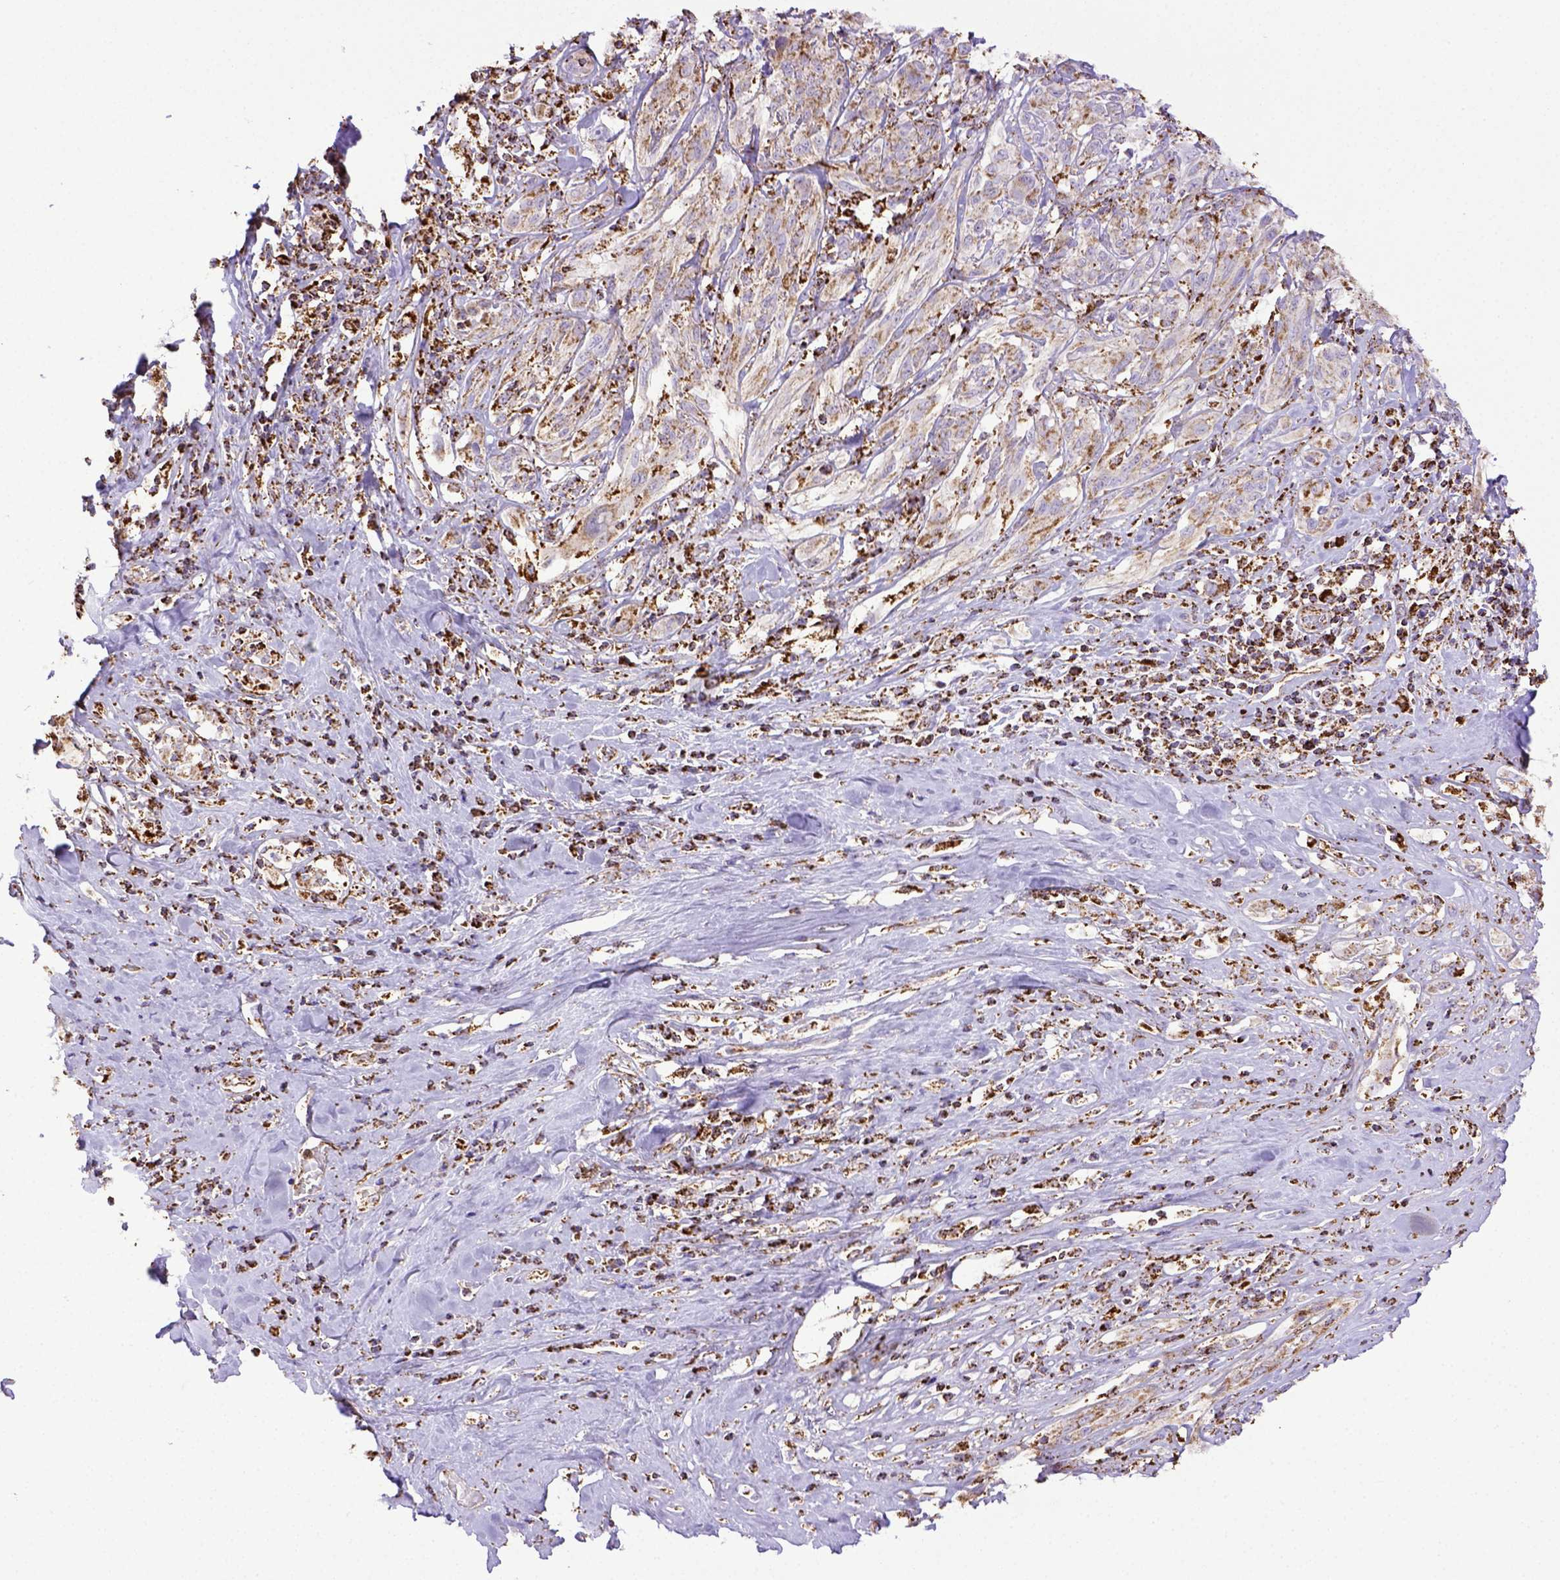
{"staining": {"intensity": "weak", "quantity": "25%-75%", "location": "cytoplasmic/membranous"}, "tissue": "melanoma", "cell_type": "Tumor cells", "image_type": "cancer", "snomed": [{"axis": "morphology", "description": "Malignant melanoma, NOS"}, {"axis": "topography", "description": "Skin"}], "caption": "This is a histology image of immunohistochemistry staining of melanoma, which shows weak staining in the cytoplasmic/membranous of tumor cells.", "gene": "MT-CO1", "patient": {"sex": "female", "age": 91}}